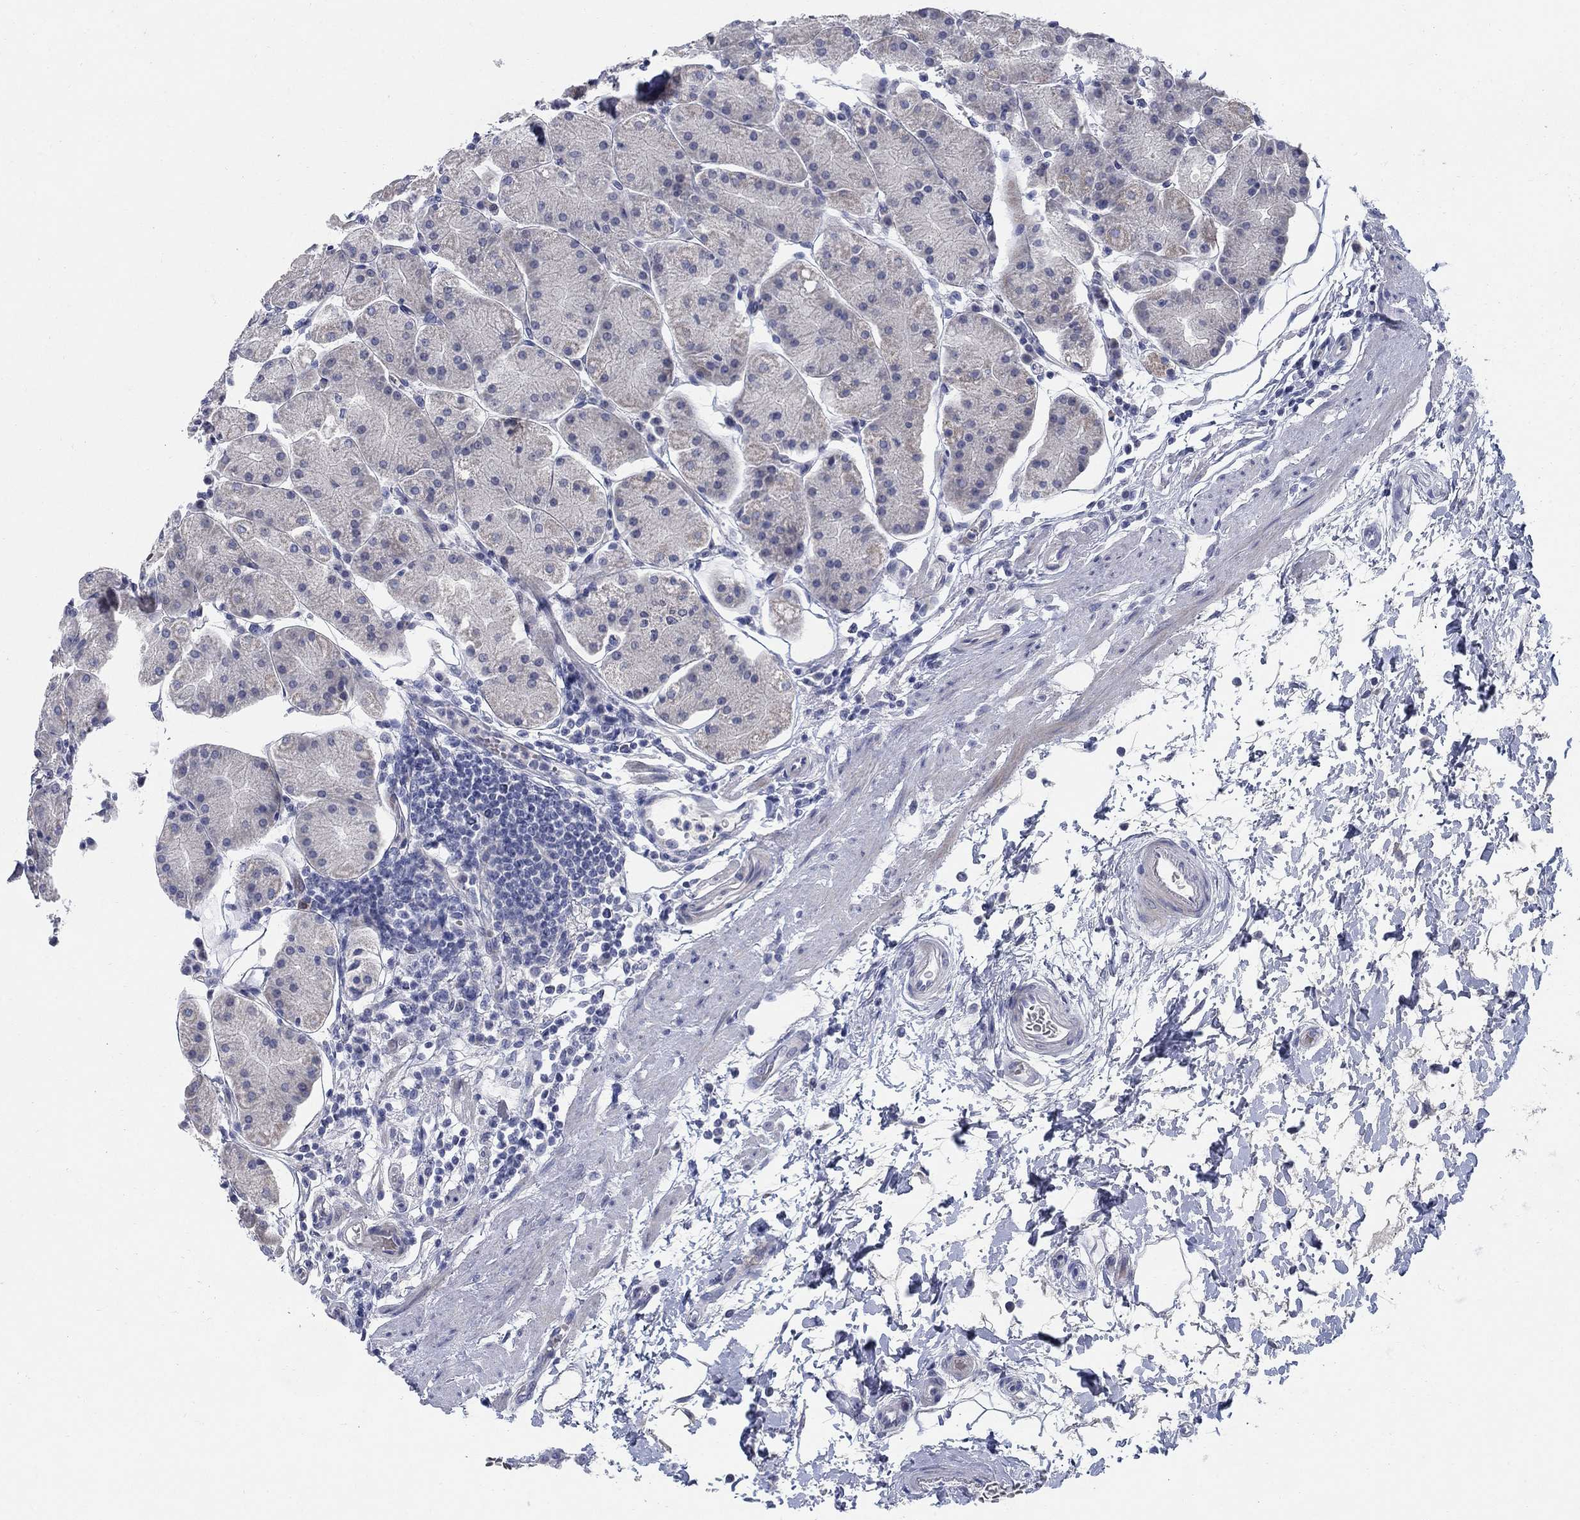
{"staining": {"intensity": "negative", "quantity": "none", "location": "none"}, "tissue": "stomach", "cell_type": "Glandular cells", "image_type": "normal", "snomed": [{"axis": "morphology", "description": "Normal tissue, NOS"}, {"axis": "topography", "description": "Stomach"}], "caption": "A histopathology image of stomach stained for a protein demonstrates no brown staining in glandular cells. (IHC, brightfield microscopy, high magnification).", "gene": "DNER", "patient": {"sex": "male", "age": 54}}